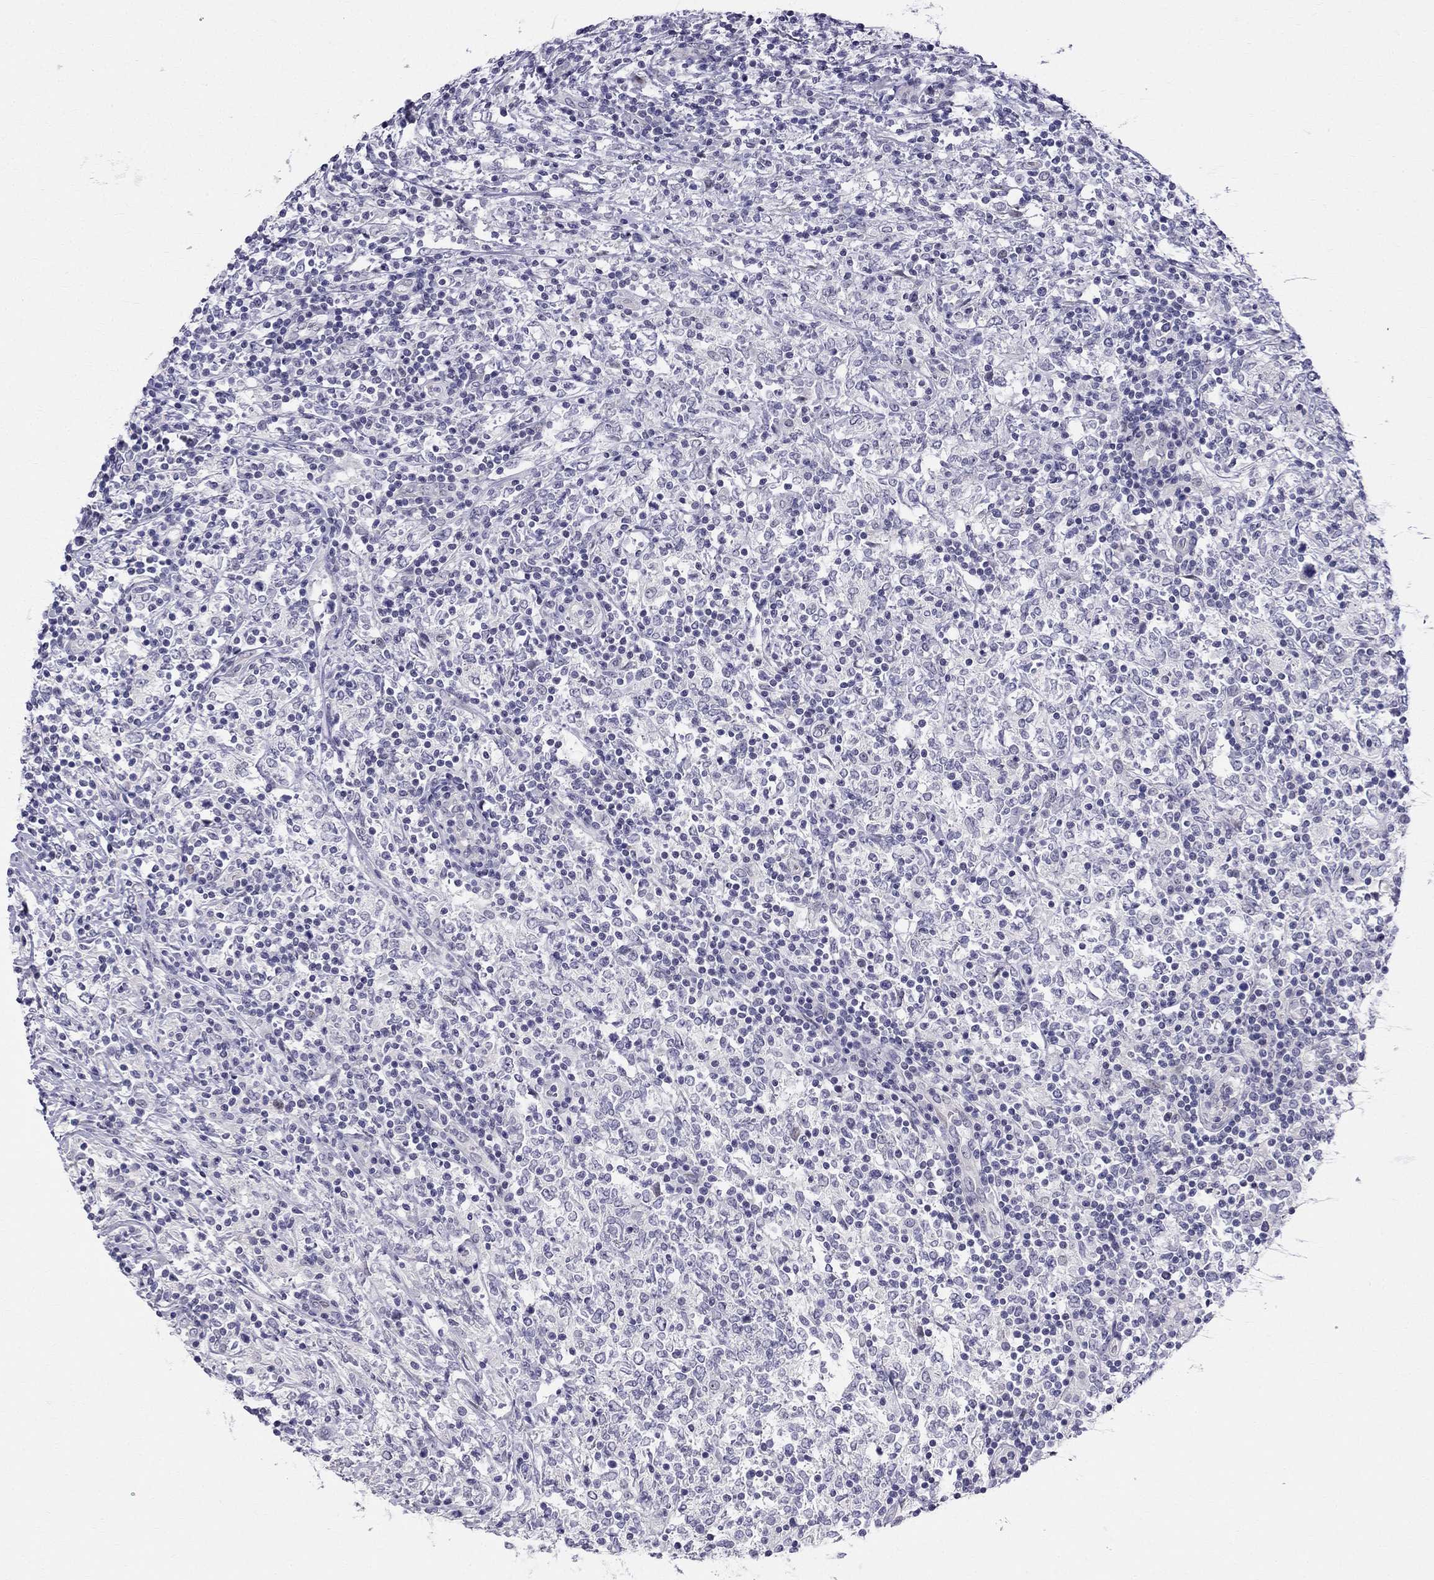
{"staining": {"intensity": "negative", "quantity": "none", "location": "none"}, "tissue": "lymphoma", "cell_type": "Tumor cells", "image_type": "cancer", "snomed": [{"axis": "morphology", "description": "Malignant lymphoma, non-Hodgkin's type, High grade"}, {"axis": "topography", "description": "Lymph node"}], "caption": "An image of human malignant lymphoma, non-Hodgkin's type (high-grade) is negative for staining in tumor cells. (DAB (3,3'-diaminobenzidine) immunohistochemistry (IHC) visualized using brightfield microscopy, high magnification).", "gene": "BAG5", "patient": {"sex": "female", "age": 84}}